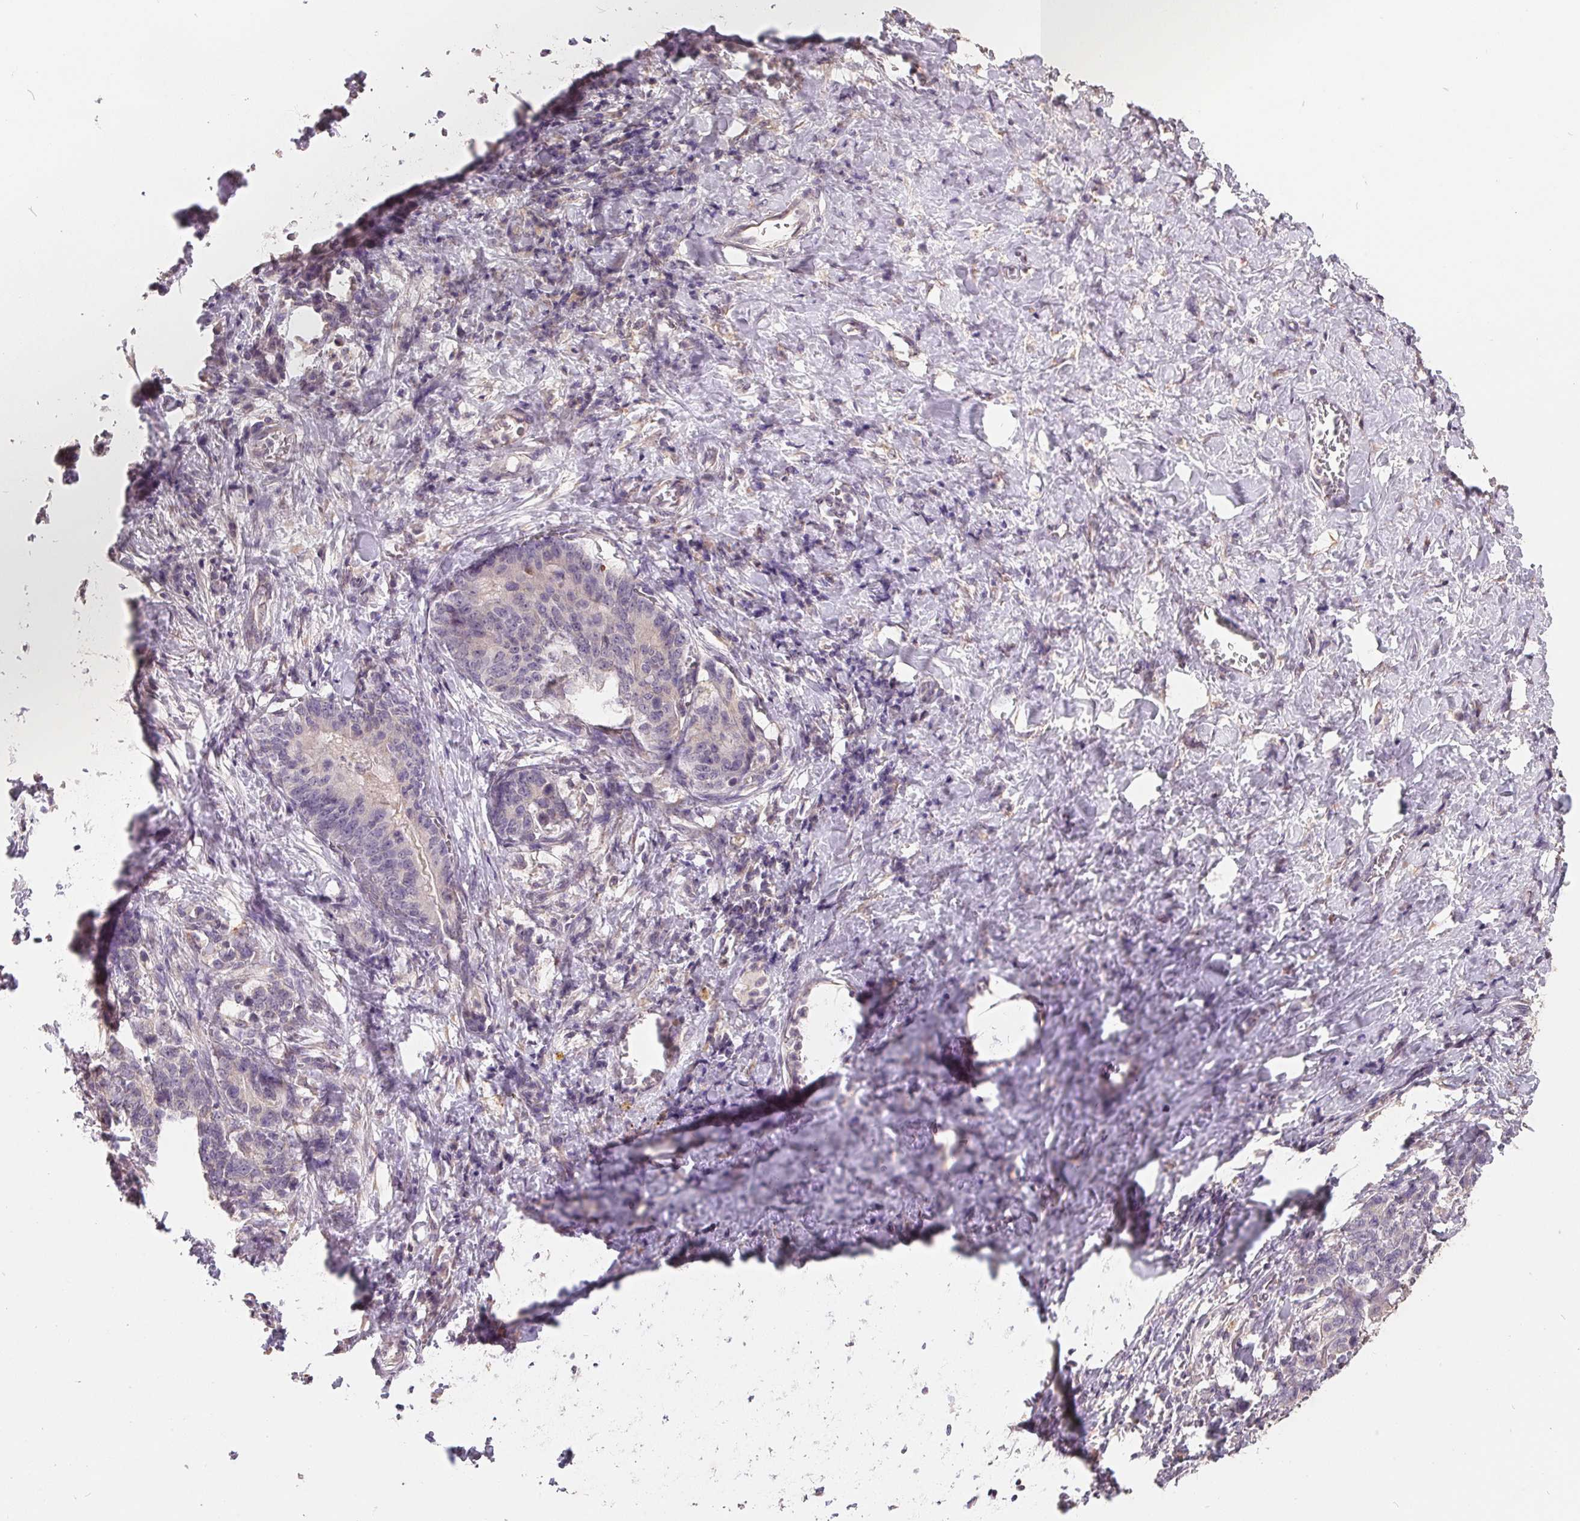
{"staining": {"intensity": "negative", "quantity": "none", "location": "none"}, "tissue": "stomach cancer", "cell_type": "Tumor cells", "image_type": "cancer", "snomed": [{"axis": "morphology", "description": "Normal tissue, NOS"}, {"axis": "morphology", "description": "Adenocarcinoma, NOS"}, {"axis": "topography", "description": "Stomach"}], "caption": "IHC of human stomach cancer (adenocarcinoma) shows no expression in tumor cells. Nuclei are stained in blue.", "gene": "CDIPT", "patient": {"sex": "female", "age": 64}}